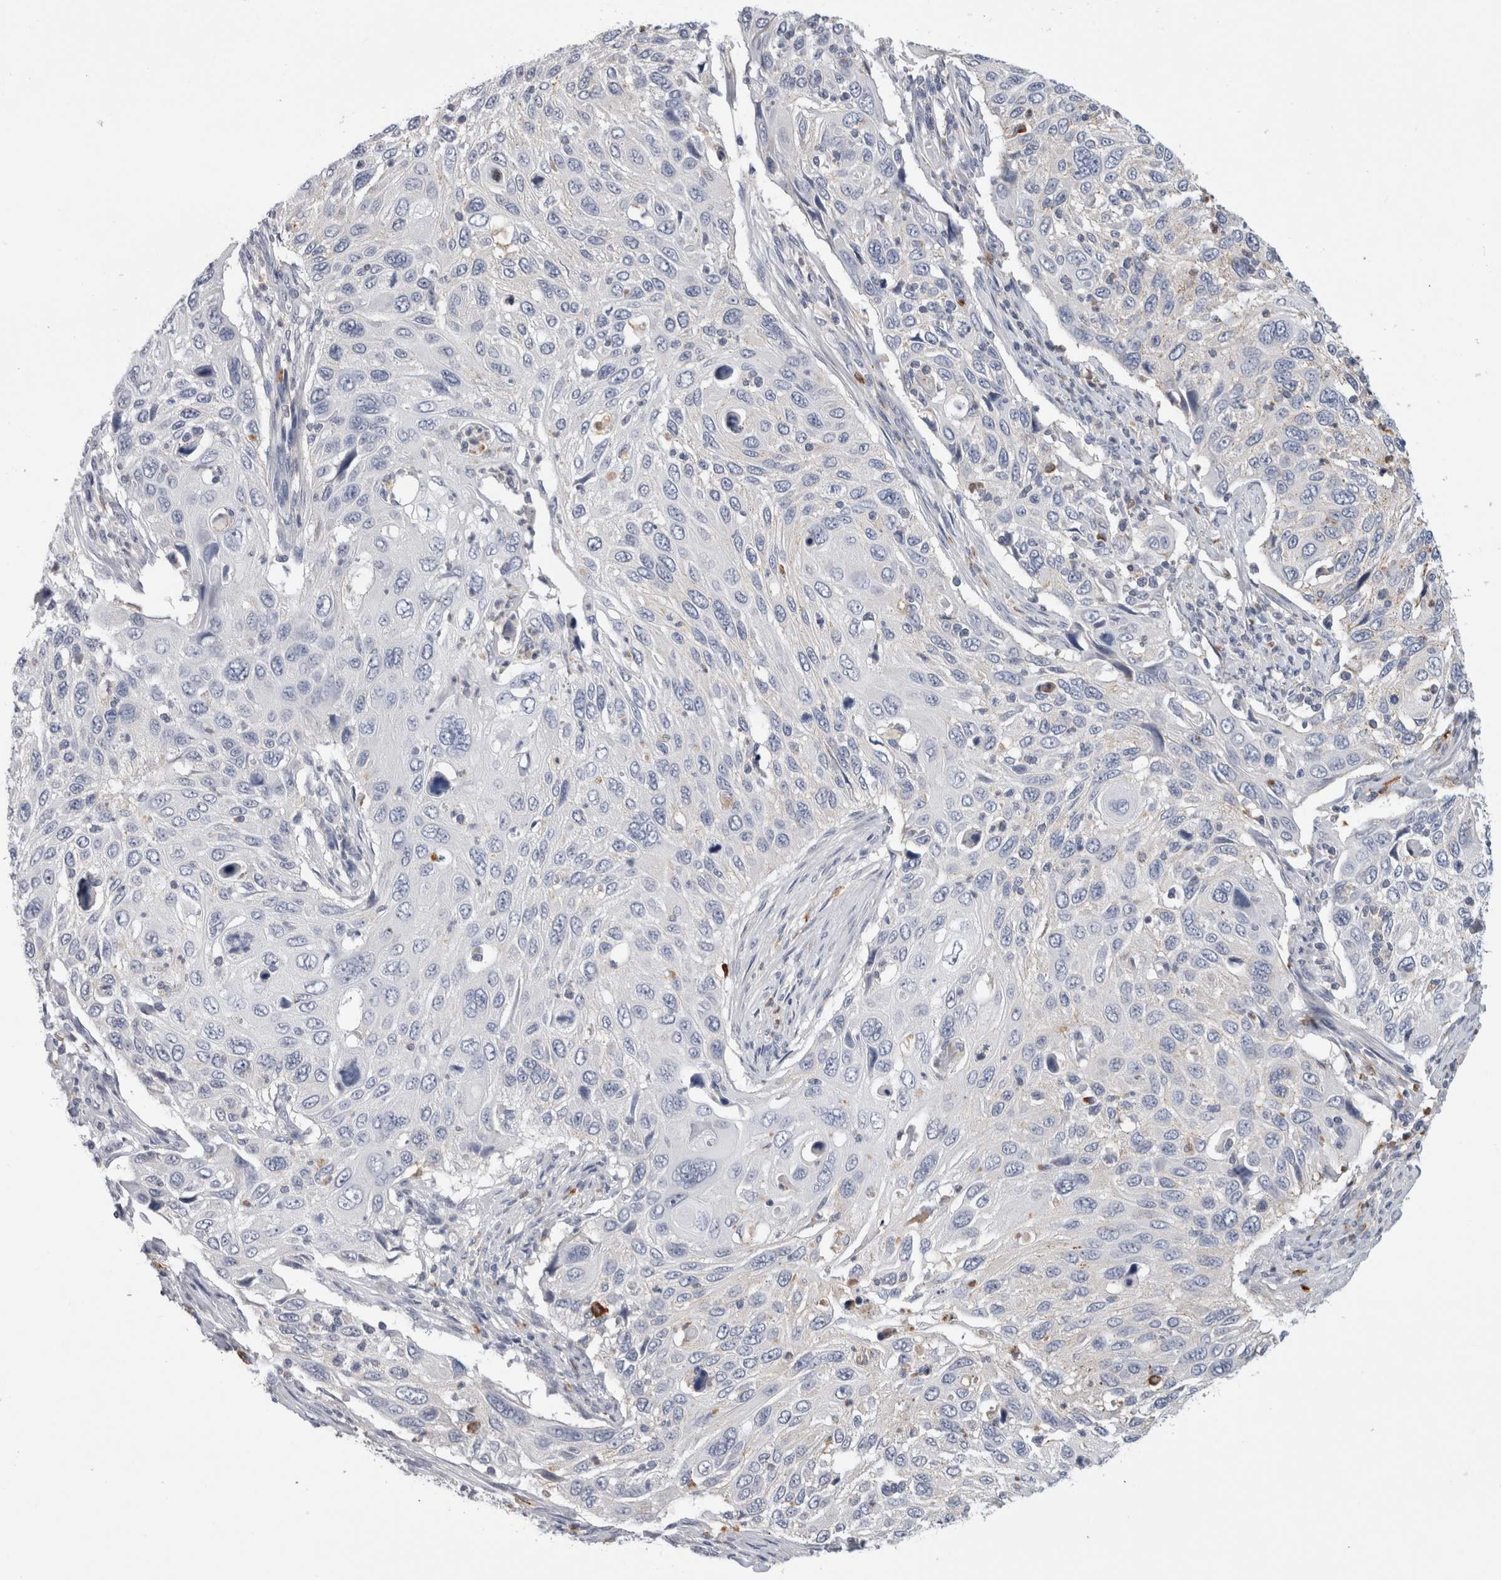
{"staining": {"intensity": "negative", "quantity": "none", "location": "none"}, "tissue": "cervical cancer", "cell_type": "Tumor cells", "image_type": "cancer", "snomed": [{"axis": "morphology", "description": "Squamous cell carcinoma, NOS"}, {"axis": "topography", "description": "Cervix"}], "caption": "A high-resolution image shows immunohistochemistry (IHC) staining of cervical squamous cell carcinoma, which shows no significant positivity in tumor cells.", "gene": "CD63", "patient": {"sex": "female", "age": 70}}